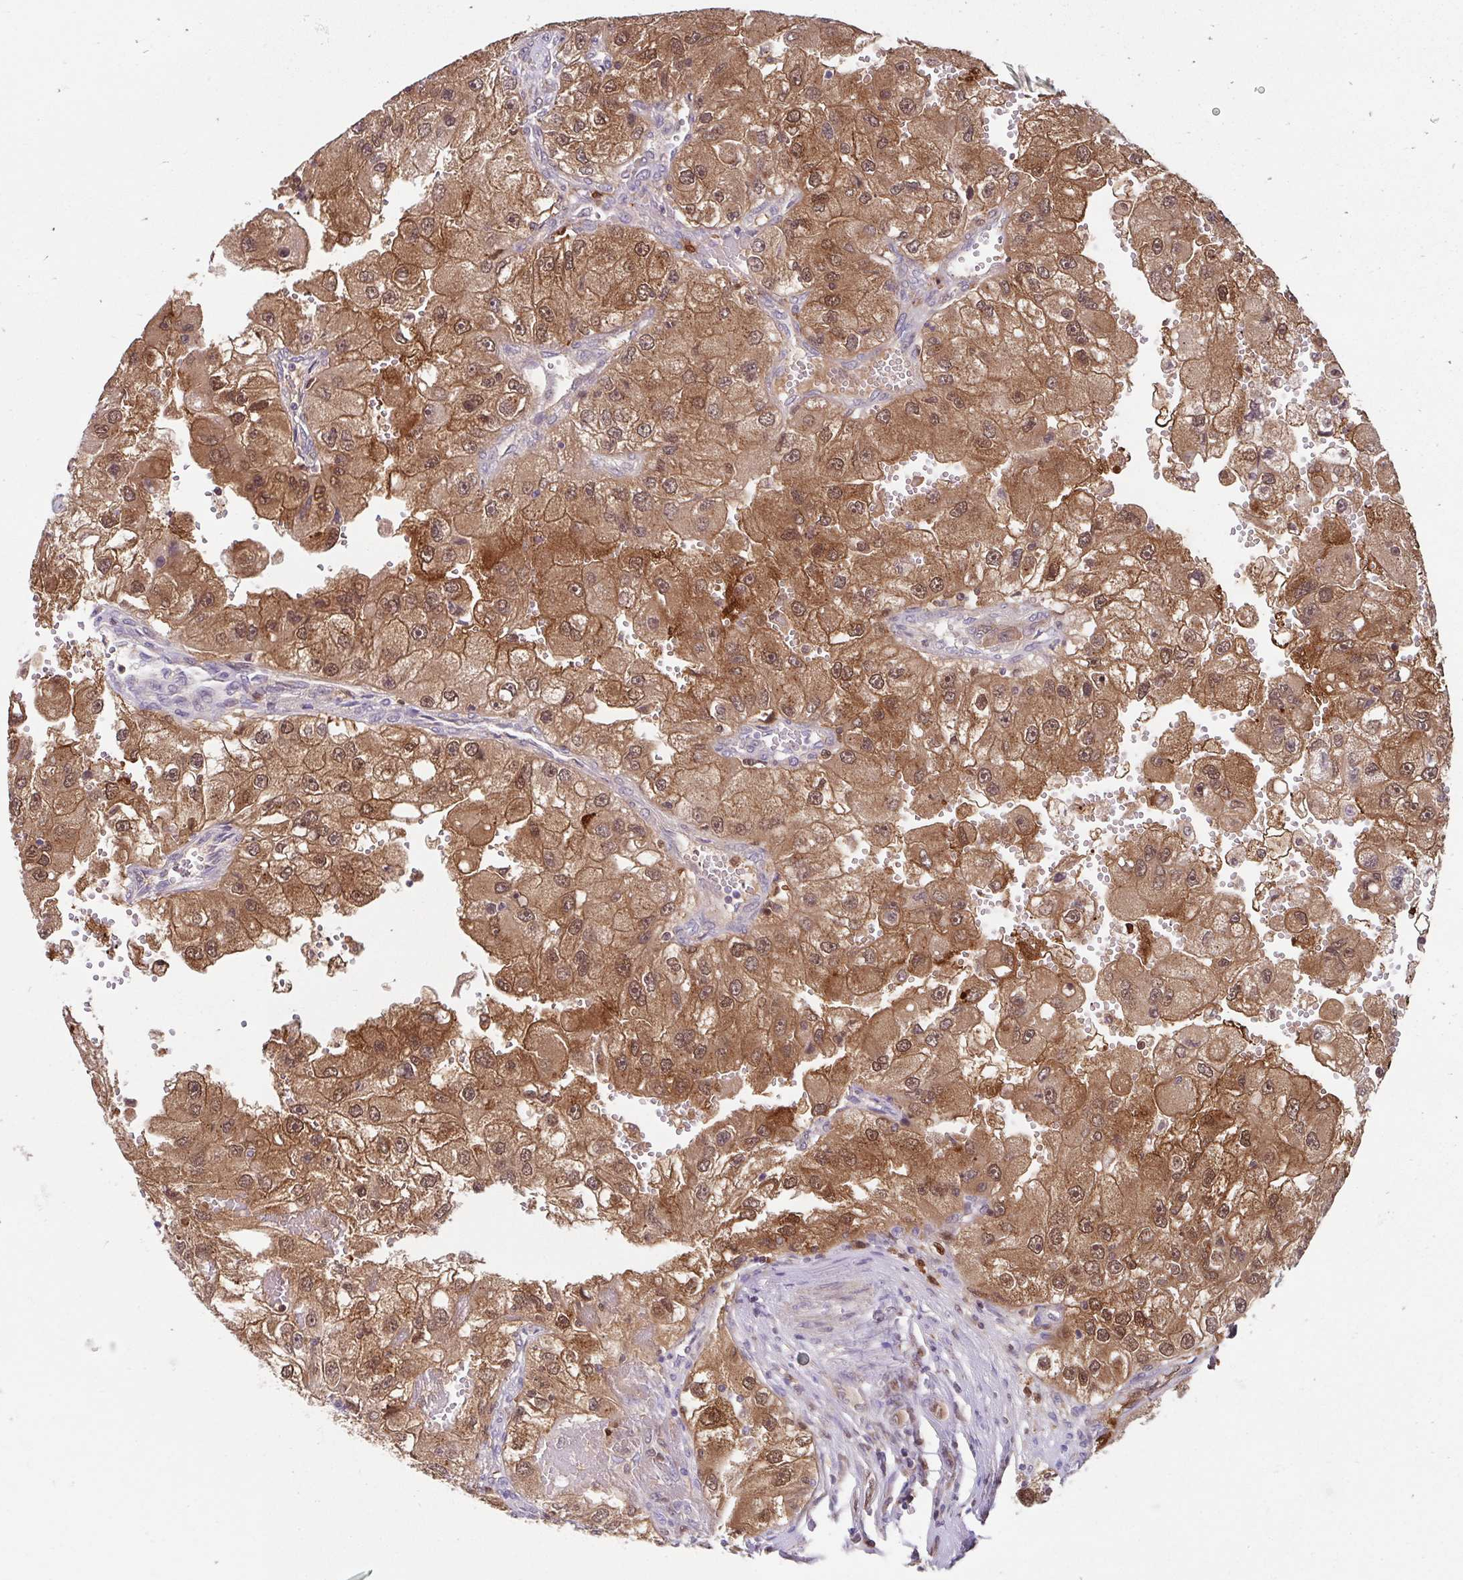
{"staining": {"intensity": "moderate", "quantity": ">75%", "location": "cytoplasmic/membranous,nuclear"}, "tissue": "renal cancer", "cell_type": "Tumor cells", "image_type": "cancer", "snomed": [{"axis": "morphology", "description": "Adenocarcinoma, NOS"}, {"axis": "topography", "description": "Kidney"}], "caption": "An immunohistochemistry image of tumor tissue is shown. Protein staining in brown labels moderate cytoplasmic/membranous and nuclear positivity in renal cancer (adenocarcinoma) within tumor cells.", "gene": "BLVRA", "patient": {"sex": "male", "age": 63}}